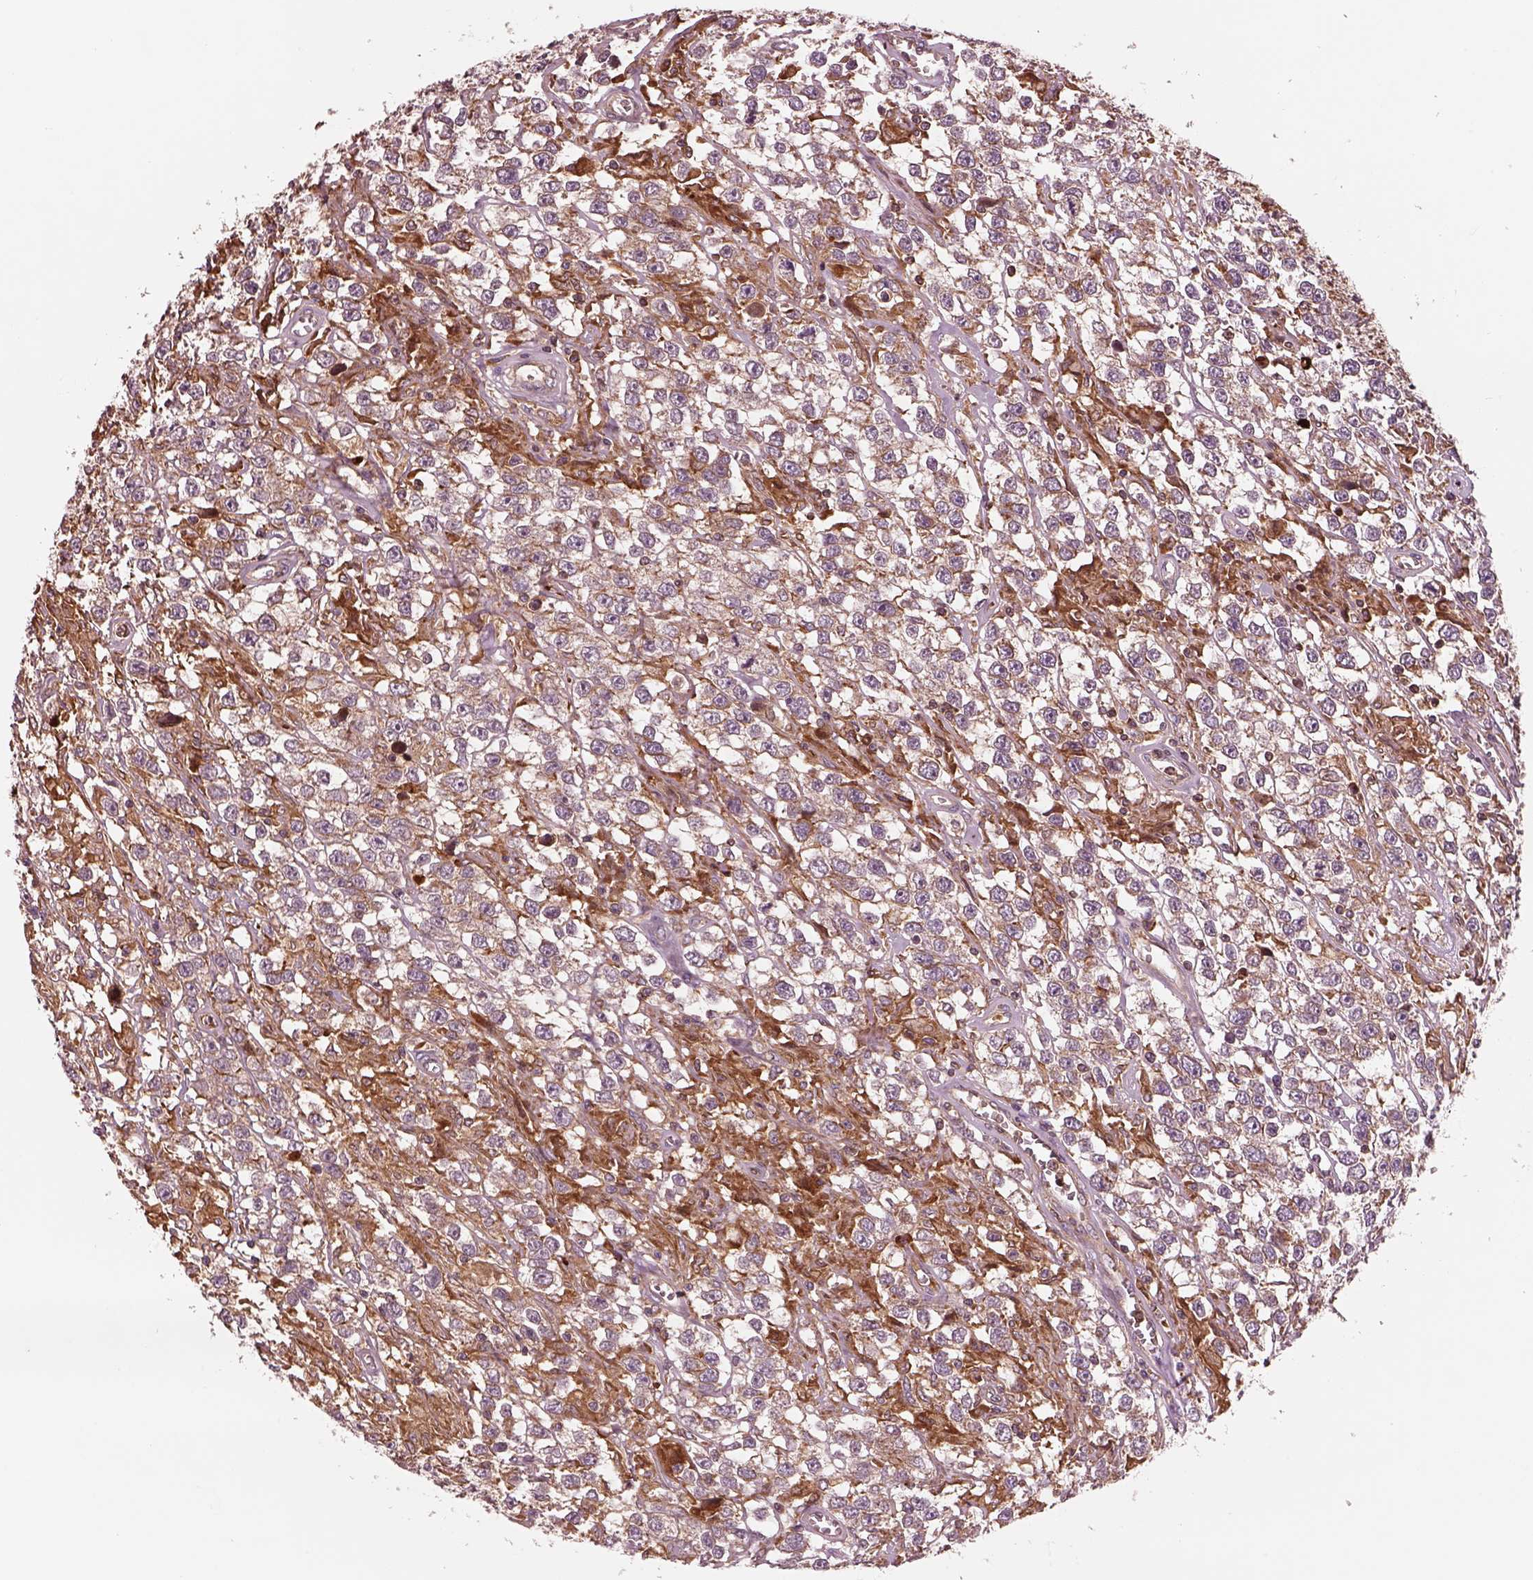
{"staining": {"intensity": "weak", "quantity": "25%-75%", "location": "cytoplasmic/membranous"}, "tissue": "testis cancer", "cell_type": "Tumor cells", "image_type": "cancer", "snomed": [{"axis": "morphology", "description": "Seminoma, NOS"}, {"axis": "topography", "description": "Testis"}], "caption": "A photomicrograph showing weak cytoplasmic/membranous staining in about 25%-75% of tumor cells in testis cancer, as visualized by brown immunohistochemical staining.", "gene": "ASCC2", "patient": {"sex": "male", "age": 43}}